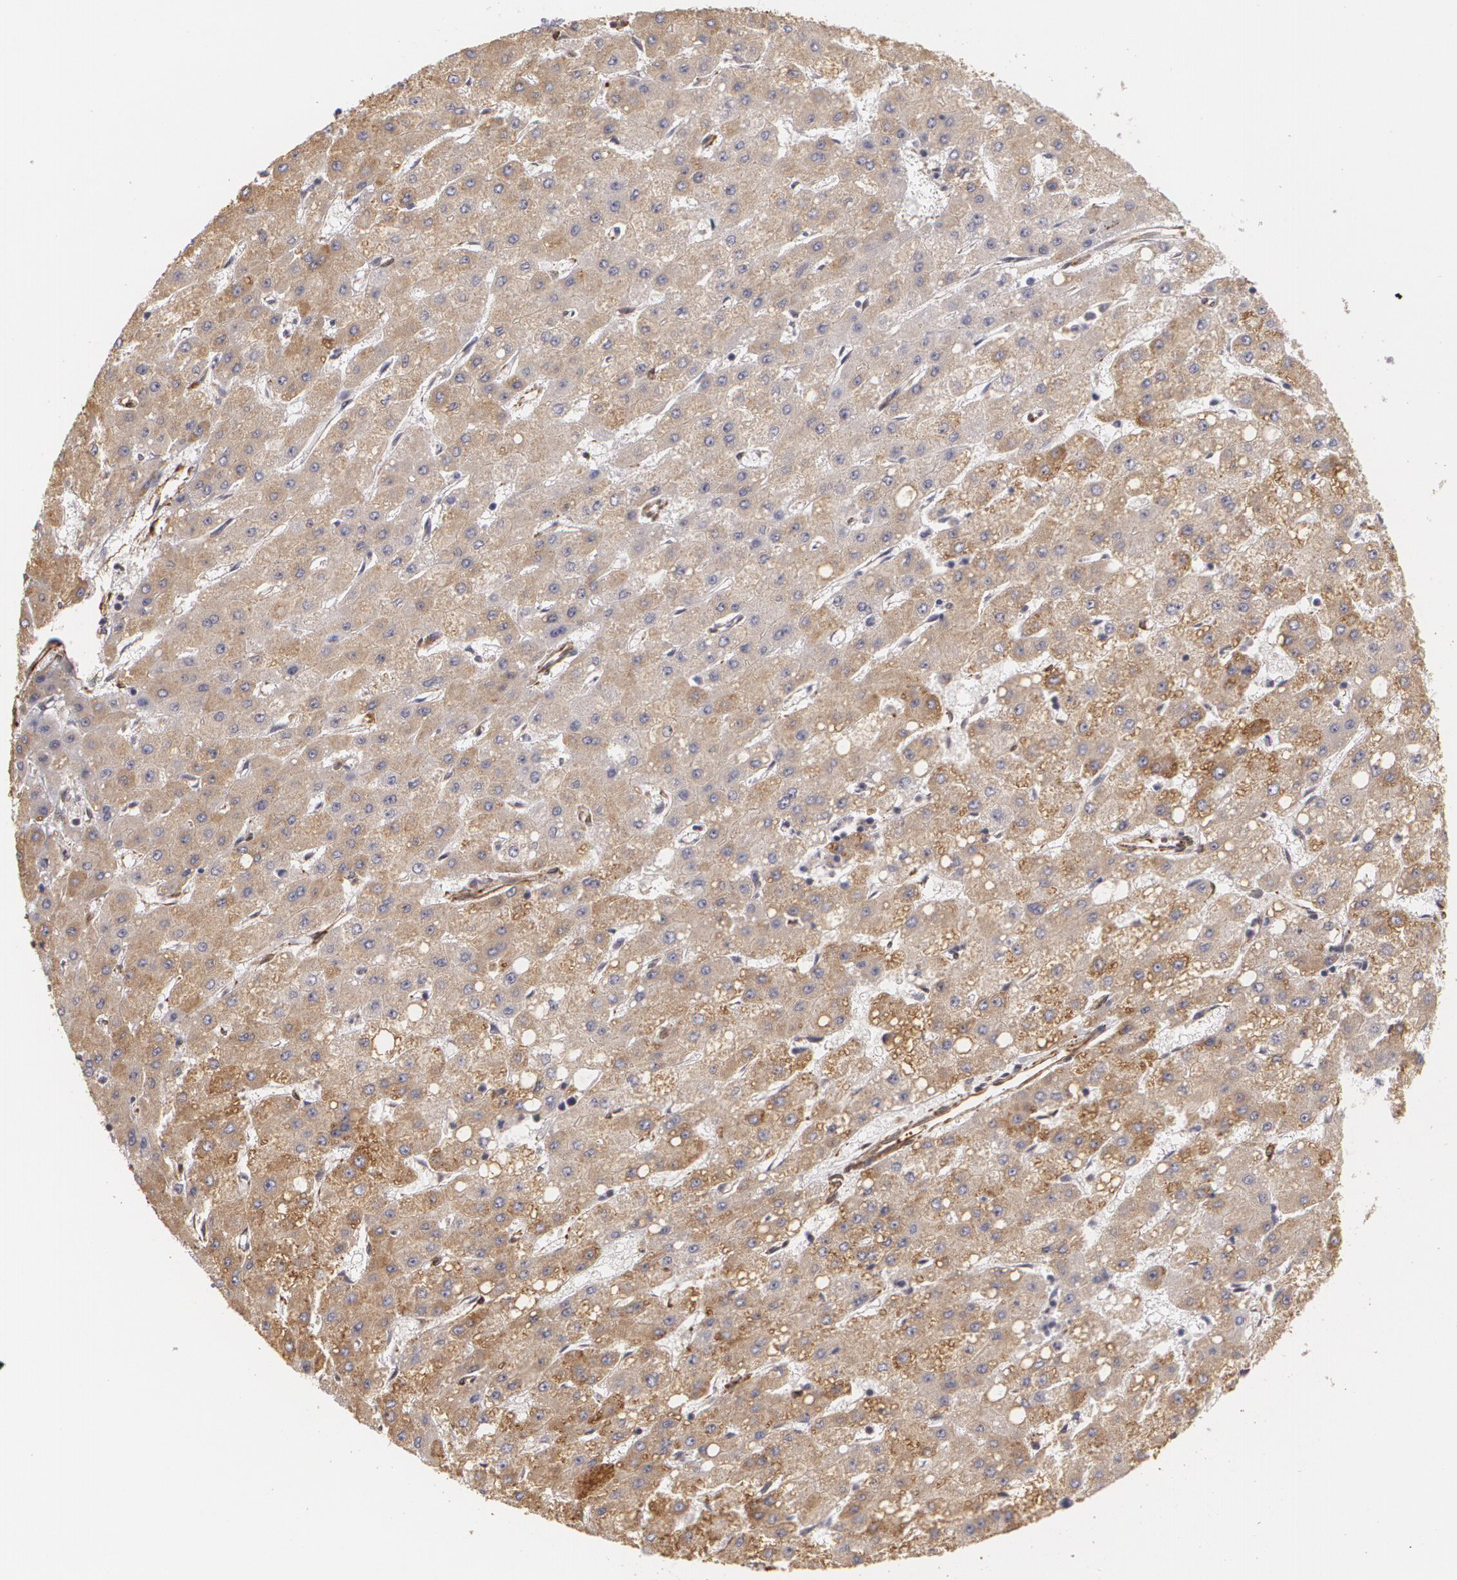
{"staining": {"intensity": "moderate", "quantity": ">75%", "location": "cytoplasmic/membranous"}, "tissue": "liver cancer", "cell_type": "Tumor cells", "image_type": "cancer", "snomed": [{"axis": "morphology", "description": "Carcinoma, Hepatocellular, NOS"}, {"axis": "topography", "description": "Liver"}], "caption": "Hepatocellular carcinoma (liver) stained with a brown dye shows moderate cytoplasmic/membranous positive positivity in about >75% of tumor cells.", "gene": "CYB5R3", "patient": {"sex": "female", "age": 52}}